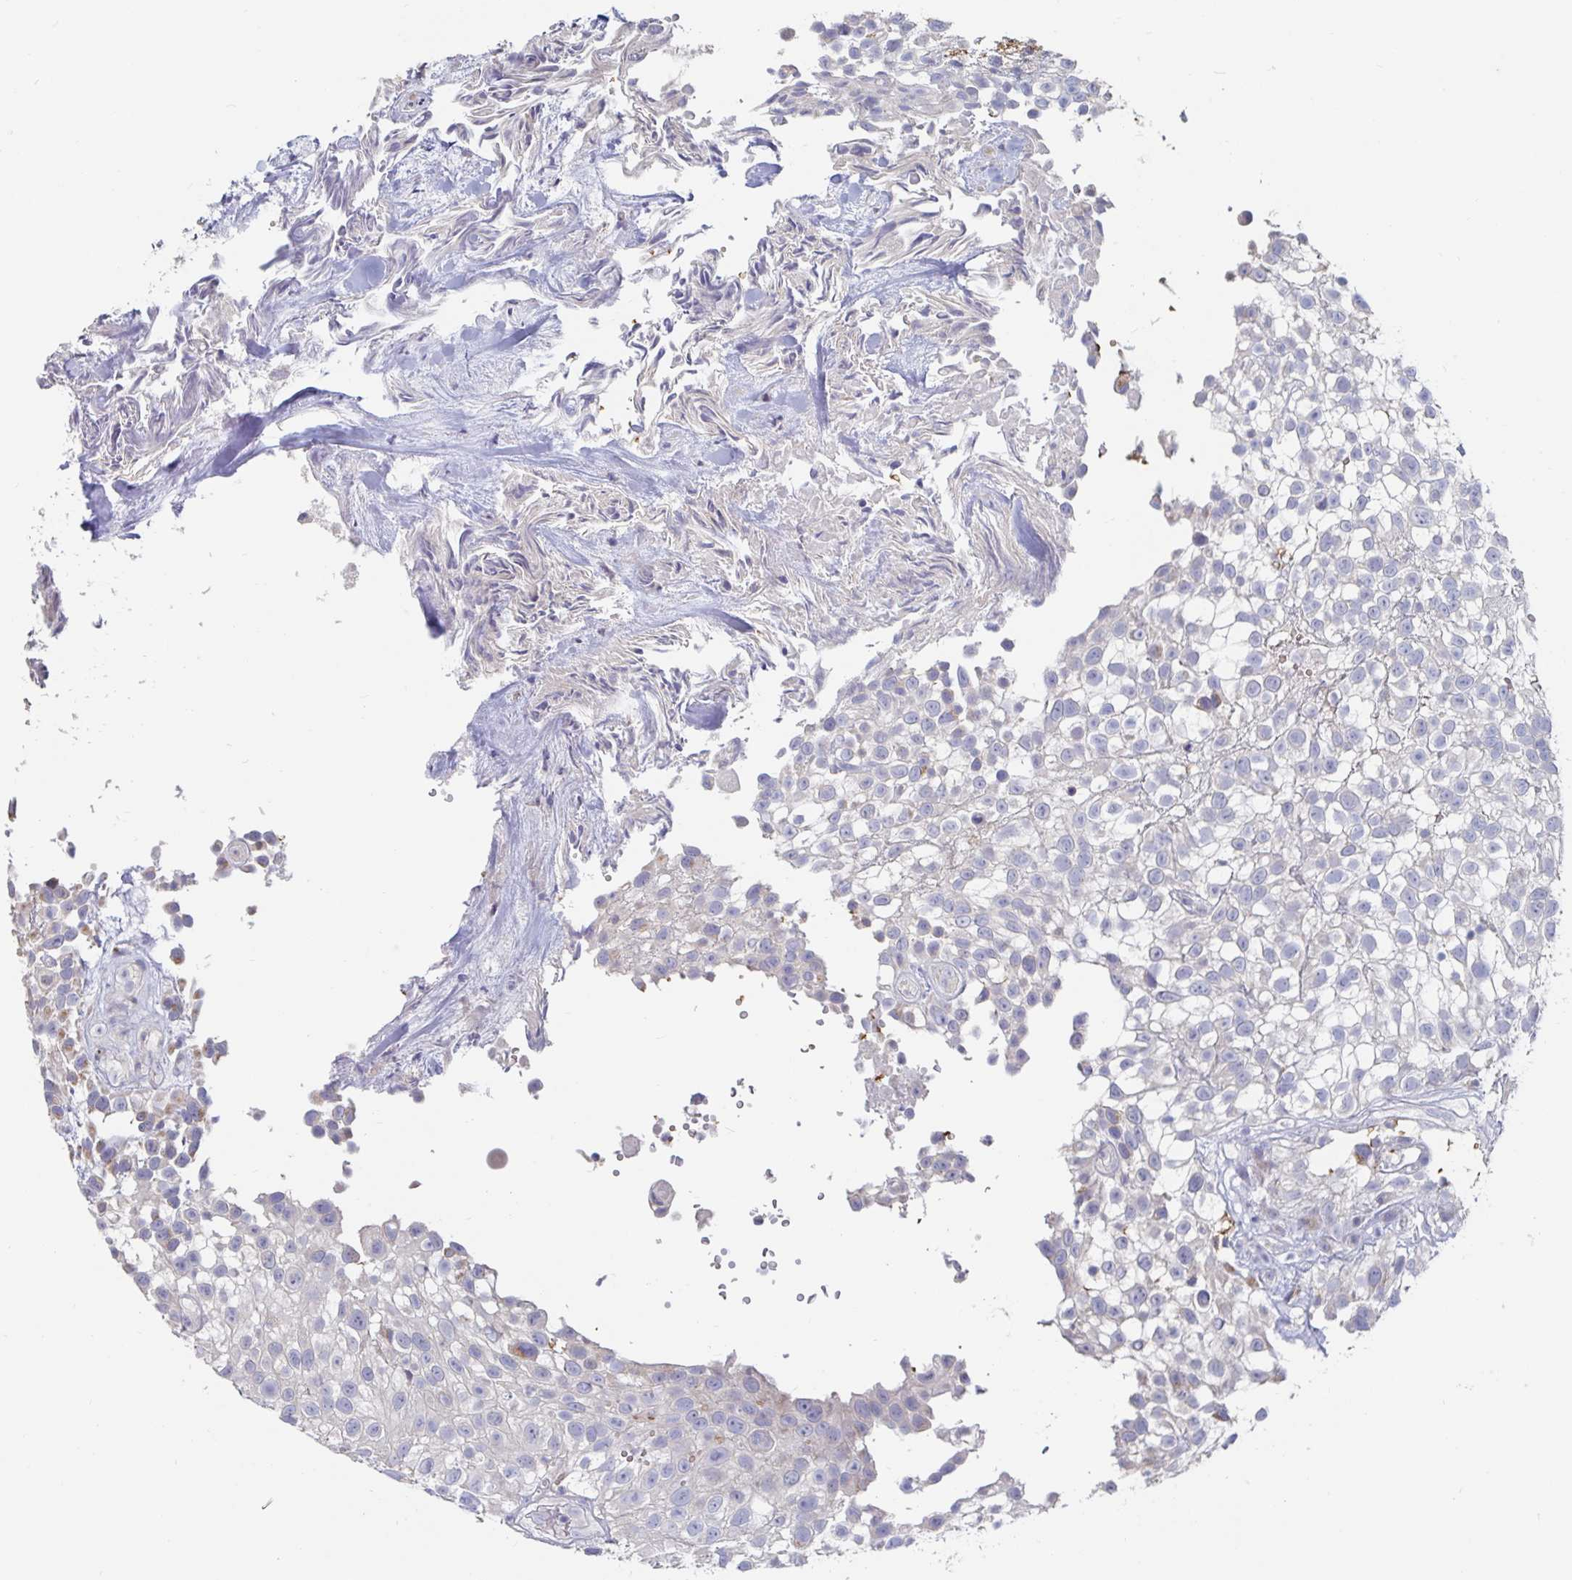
{"staining": {"intensity": "negative", "quantity": "none", "location": "none"}, "tissue": "urothelial cancer", "cell_type": "Tumor cells", "image_type": "cancer", "snomed": [{"axis": "morphology", "description": "Urothelial carcinoma, High grade"}, {"axis": "topography", "description": "Urinary bladder"}], "caption": "Immunohistochemical staining of human urothelial carcinoma (high-grade) shows no significant positivity in tumor cells.", "gene": "SPPL3", "patient": {"sex": "male", "age": 56}}